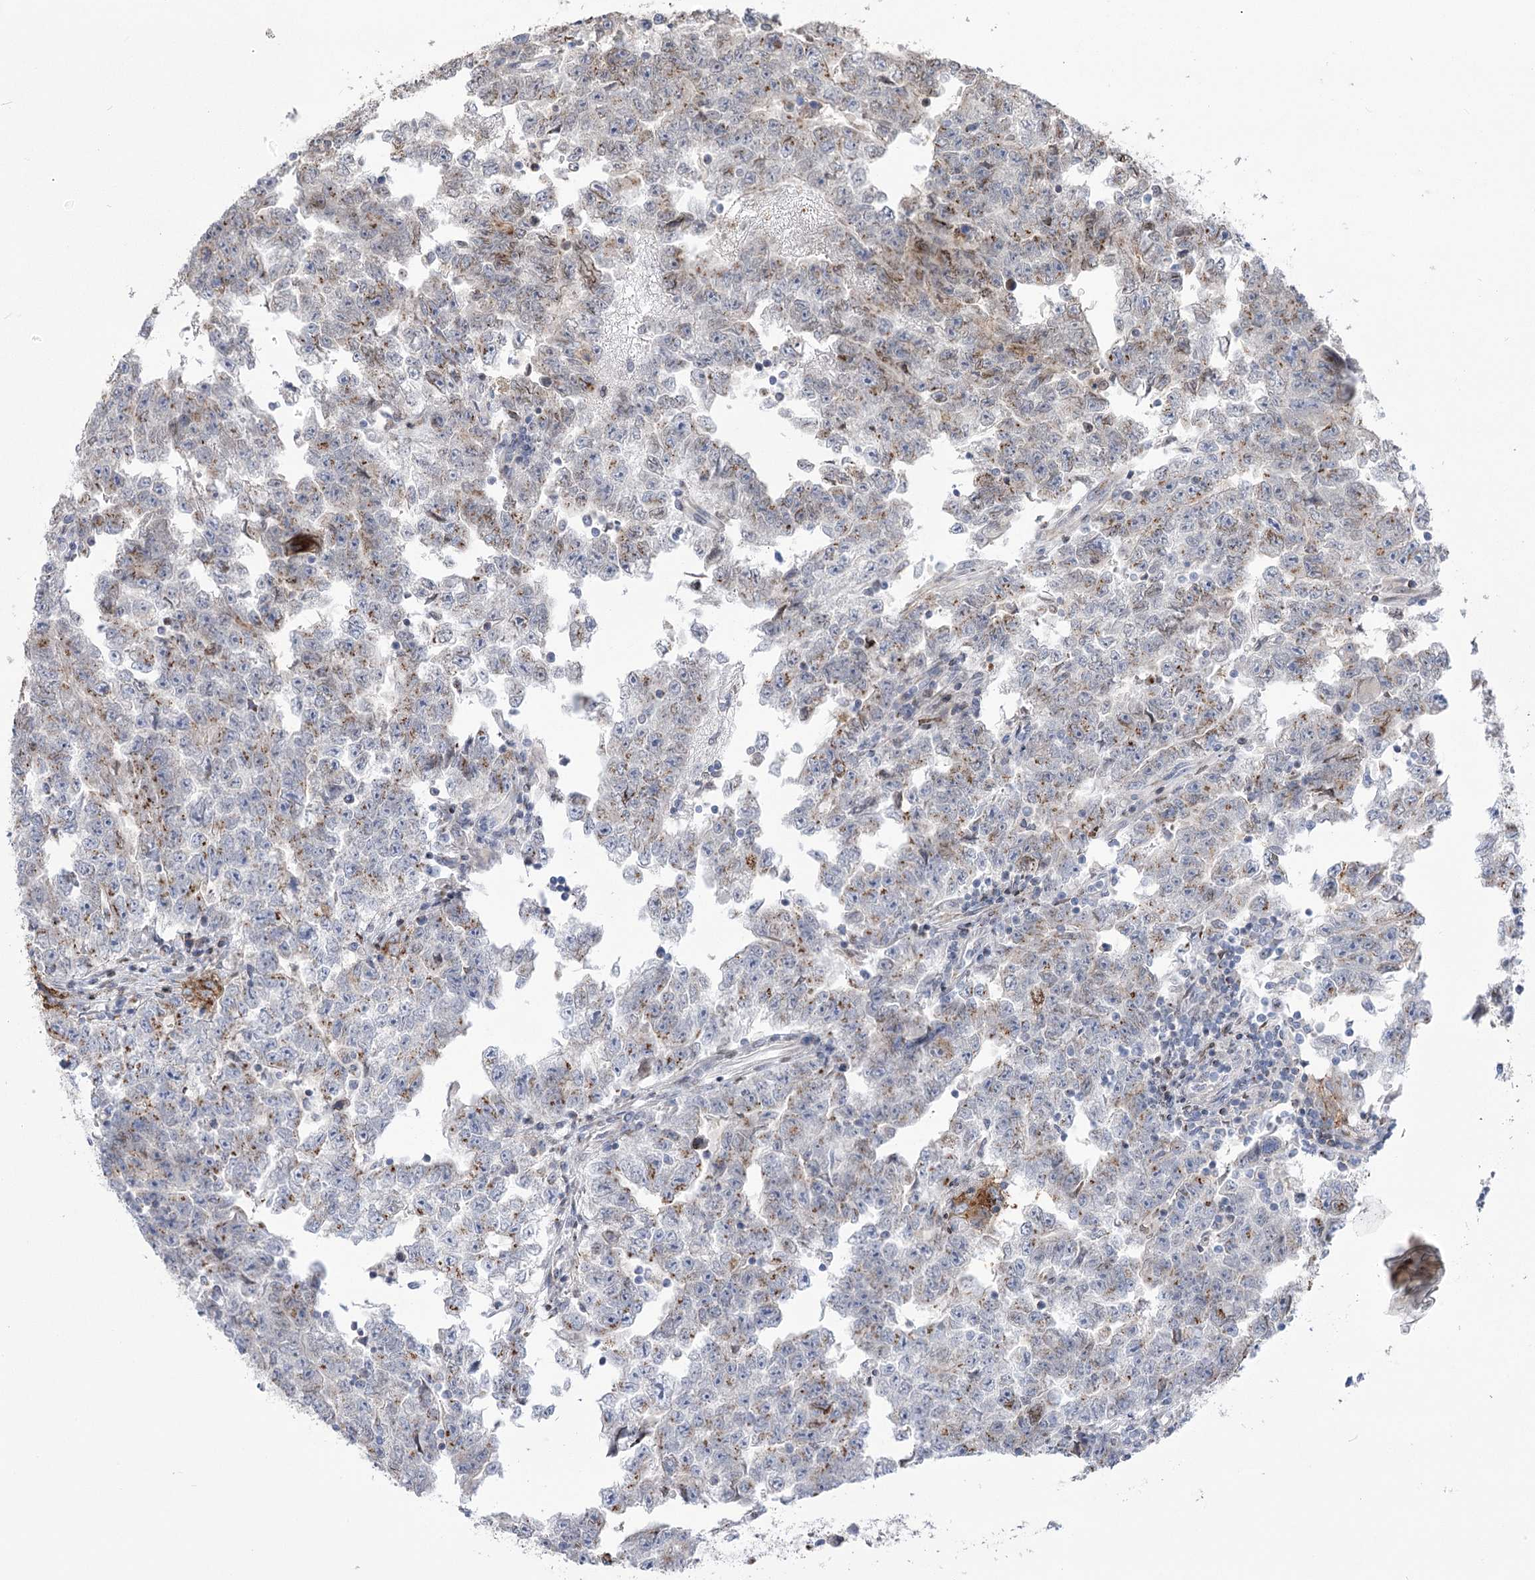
{"staining": {"intensity": "moderate", "quantity": "25%-75%", "location": "cytoplasmic/membranous"}, "tissue": "testis cancer", "cell_type": "Tumor cells", "image_type": "cancer", "snomed": [{"axis": "morphology", "description": "Carcinoma, Embryonal, NOS"}, {"axis": "topography", "description": "Testis"}], "caption": "Immunohistochemical staining of testis cancer shows medium levels of moderate cytoplasmic/membranous protein expression in about 25%-75% of tumor cells.", "gene": "NME7", "patient": {"sex": "male", "age": 25}}